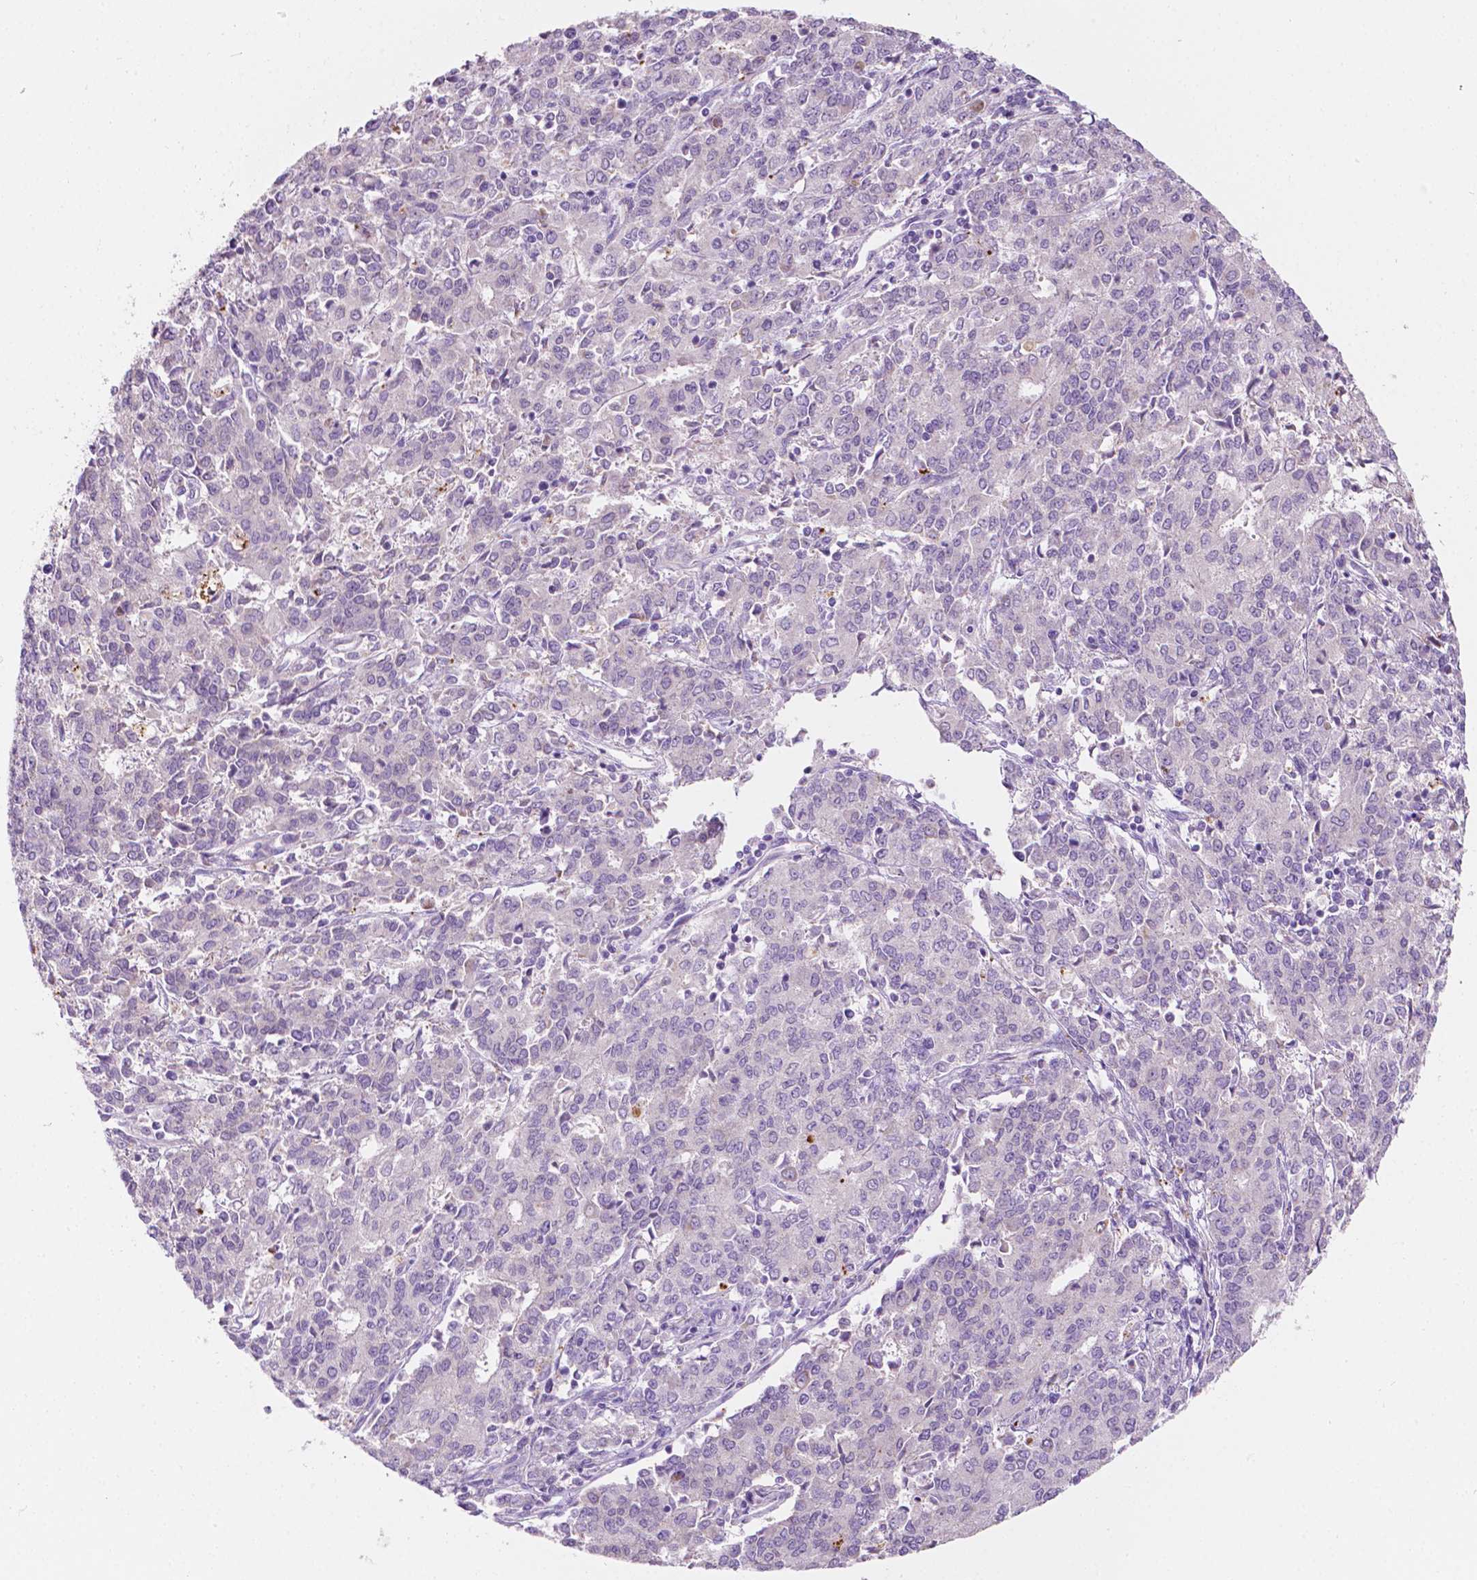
{"staining": {"intensity": "negative", "quantity": "none", "location": "none"}, "tissue": "endometrial cancer", "cell_type": "Tumor cells", "image_type": "cancer", "snomed": [{"axis": "morphology", "description": "Adenocarcinoma, NOS"}, {"axis": "topography", "description": "Endometrium"}], "caption": "High magnification brightfield microscopy of endometrial cancer stained with DAB (3,3'-diaminobenzidine) (brown) and counterstained with hematoxylin (blue): tumor cells show no significant staining.", "gene": "NOS1AP", "patient": {"sex": "female", "age": 50}}